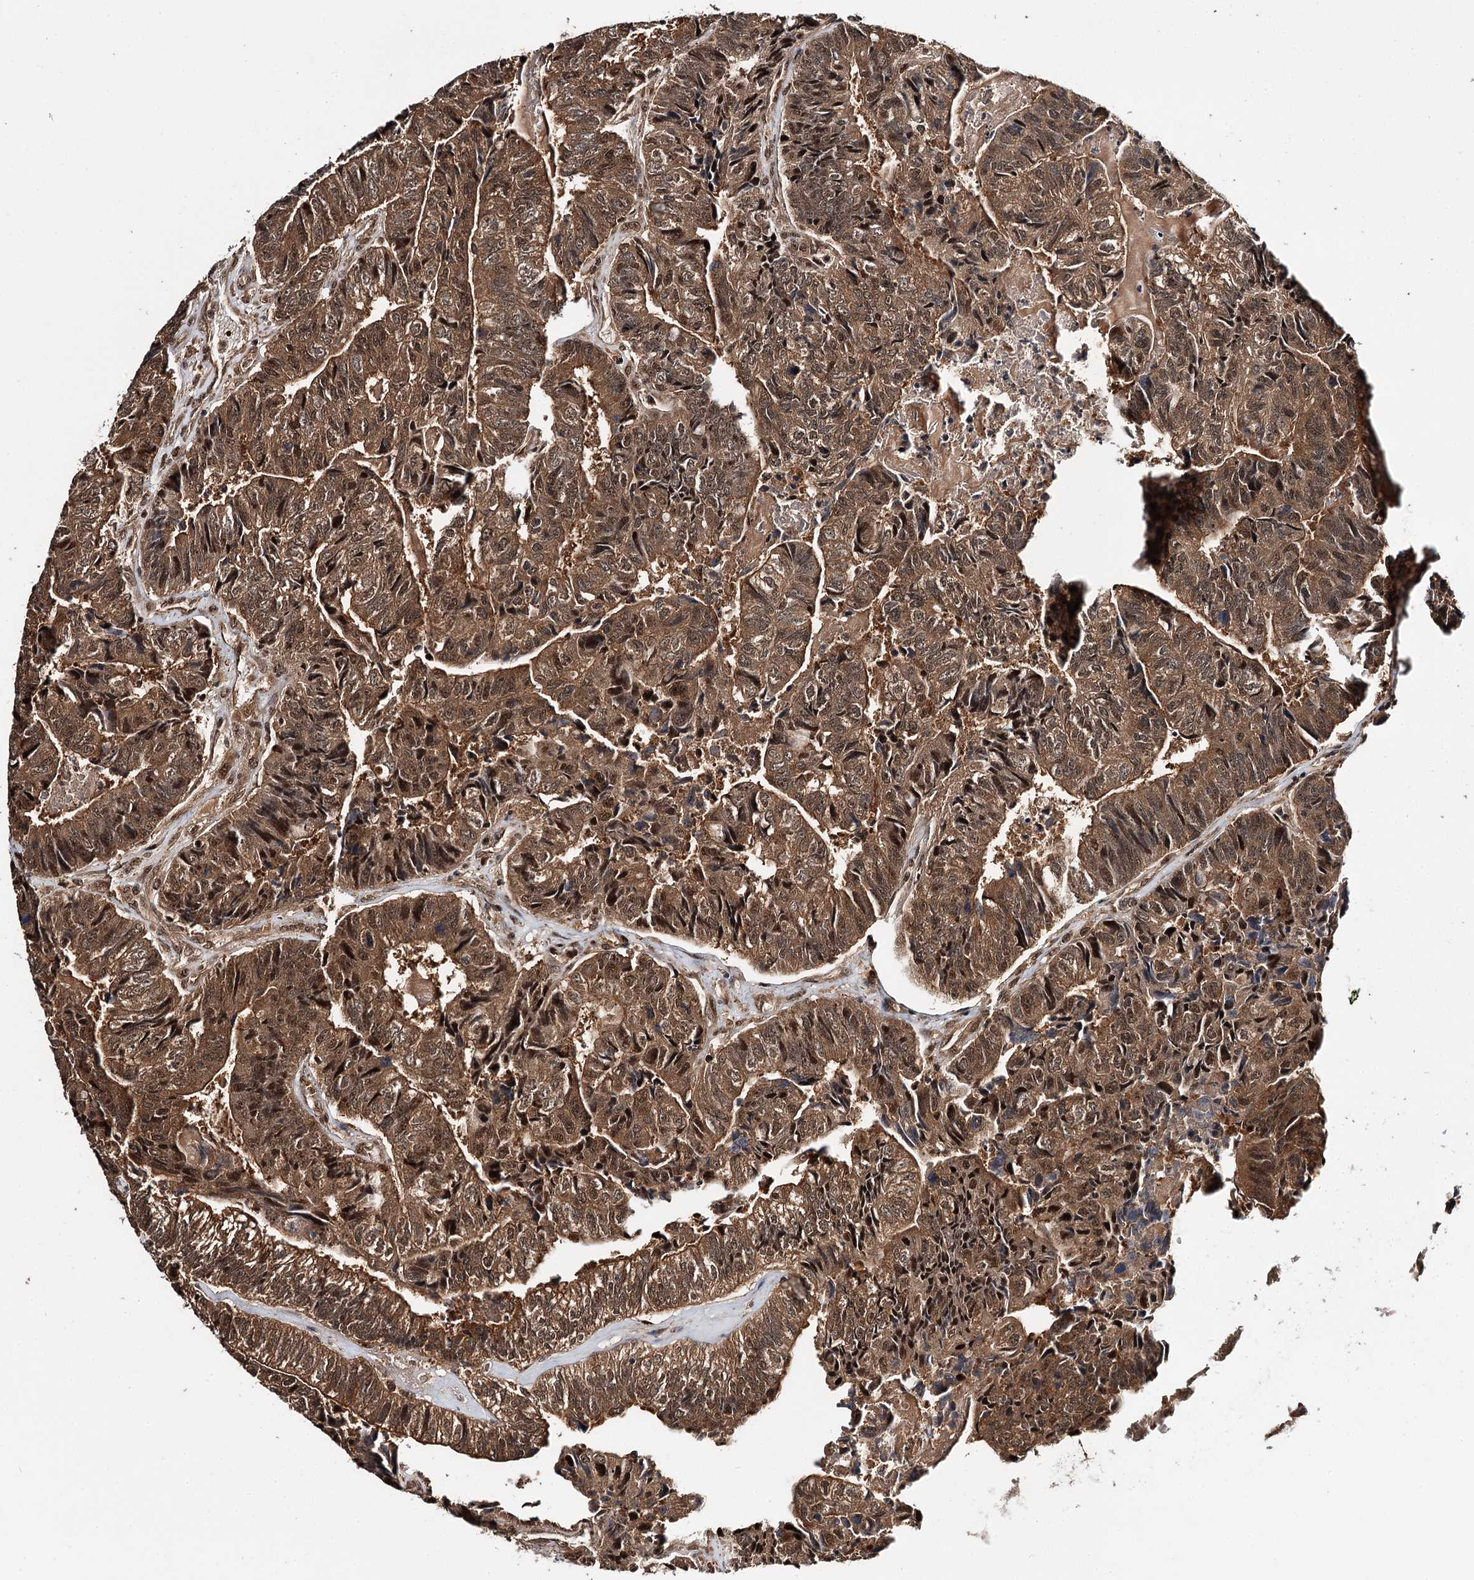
{"staining": {"intensity": "moderate", "quantity": ">75%", "location": "cytoplasmic/membranous,nuclear"}, "tissue": "colorectal cancer", "cell_type": "Tumor cells", "image_type": "cancer", "snomed": [{"axis": "morphology", "description": "Adenocarcinoma, NOS"}, {"axis": "topography", "description": "Colon"}], "caption": "An image showing moderate cytoplasmic/membranous and nuclear positivity in approximately >75% of tumor cells in colorectal cancer, as visualized by brown immunohistochemical staining.", "gene": "N6AMT1", "patient": {"sex": "female", "age": 67}}